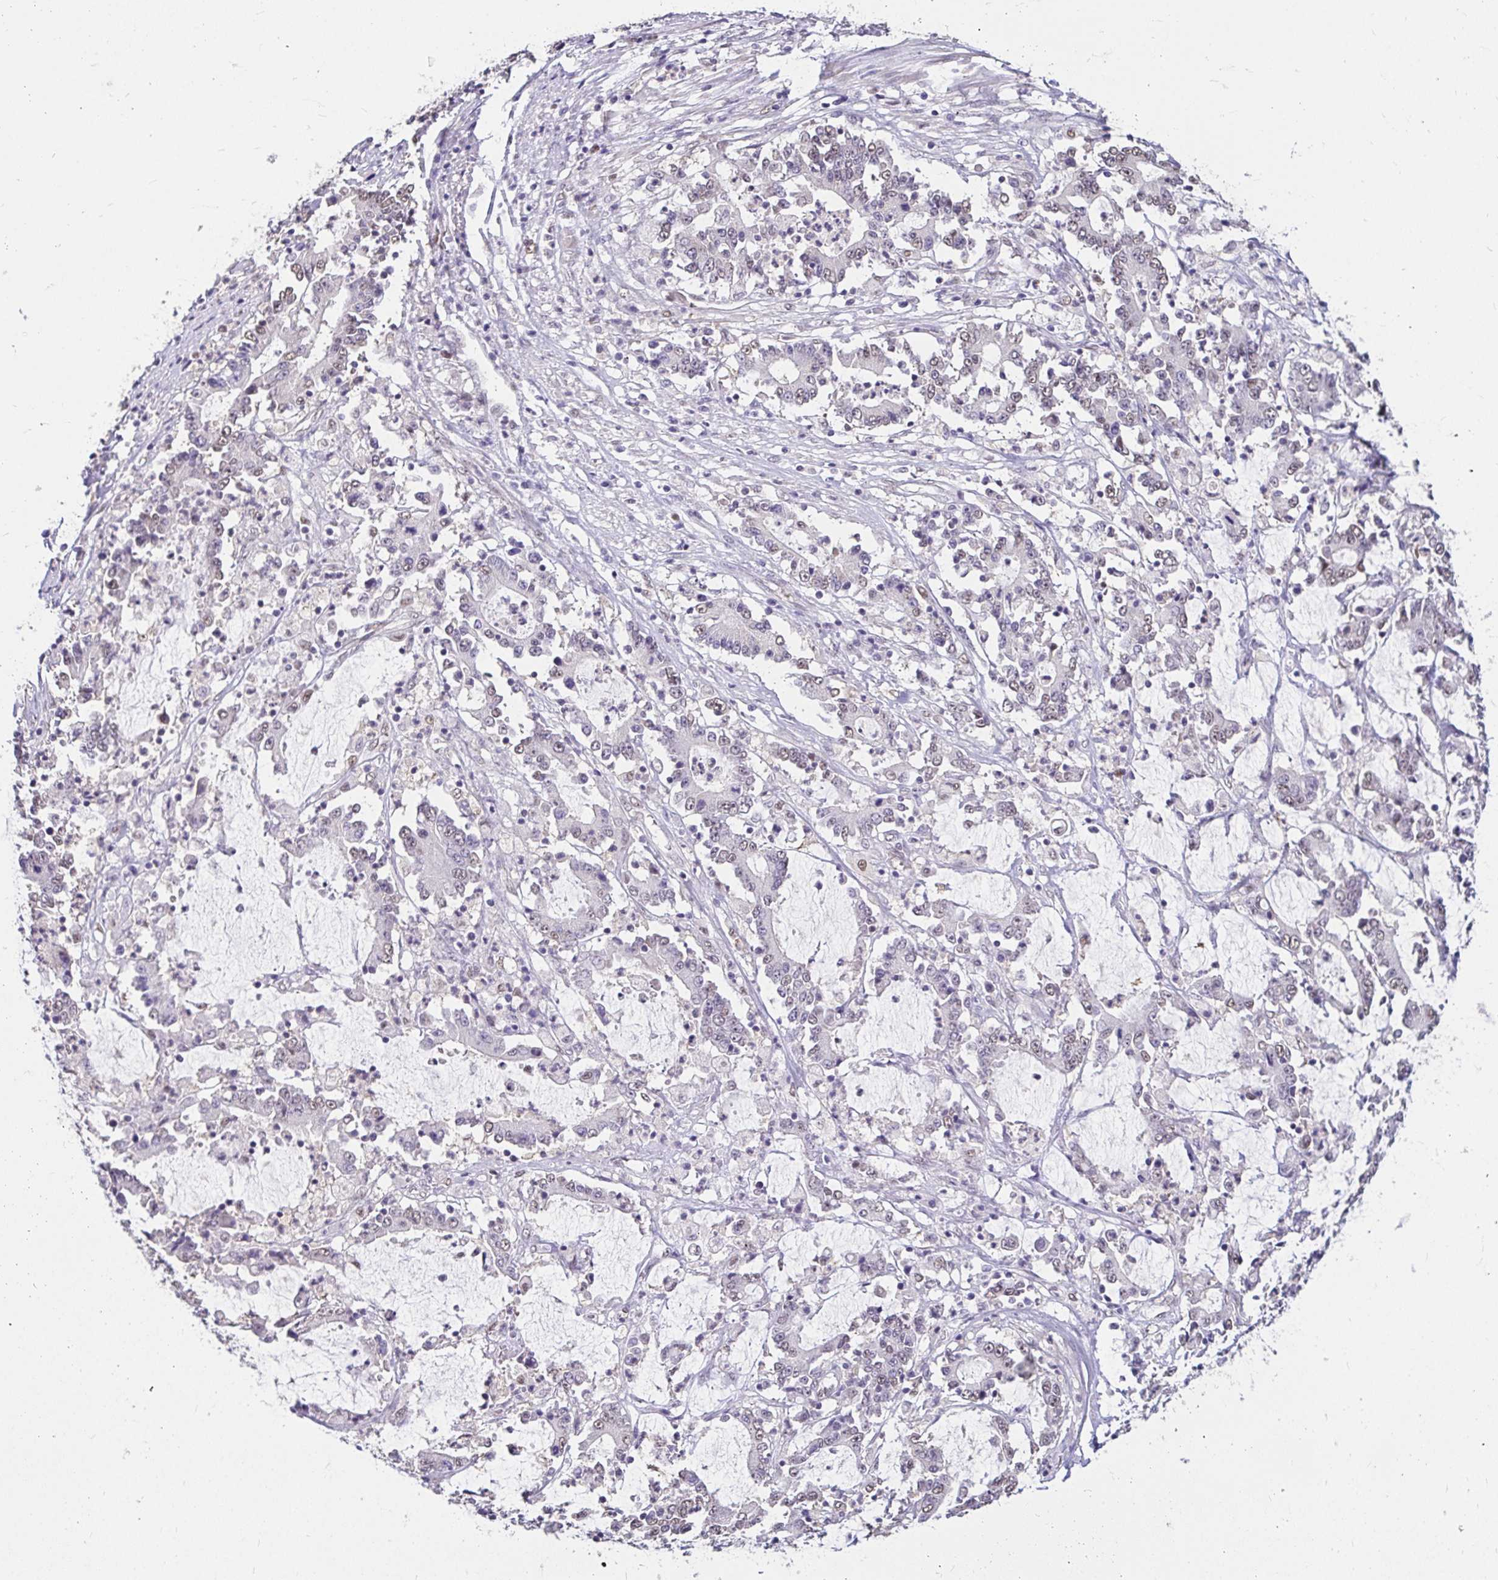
{"staining": {"intensity": "weak", "quantity": "25%-75%", "location": "nuclear"}, "tissue": "stomach cancer", "cell_type": "Tumor cells", "image_type": "cancer", "snomed": [{"axis": "morphology", "description": "Adenocarcinoma, NOS"}, {"axis": "topography", "description": "Stomach, upper"}], "caption": "This is an image of immunohistochemistry staining of stomach adenocarcinoma, which shows weak positivity in the nuclear of tumor cells.", "gene": "RIMS4", "patient": {"sex": "male", "age": 68}}